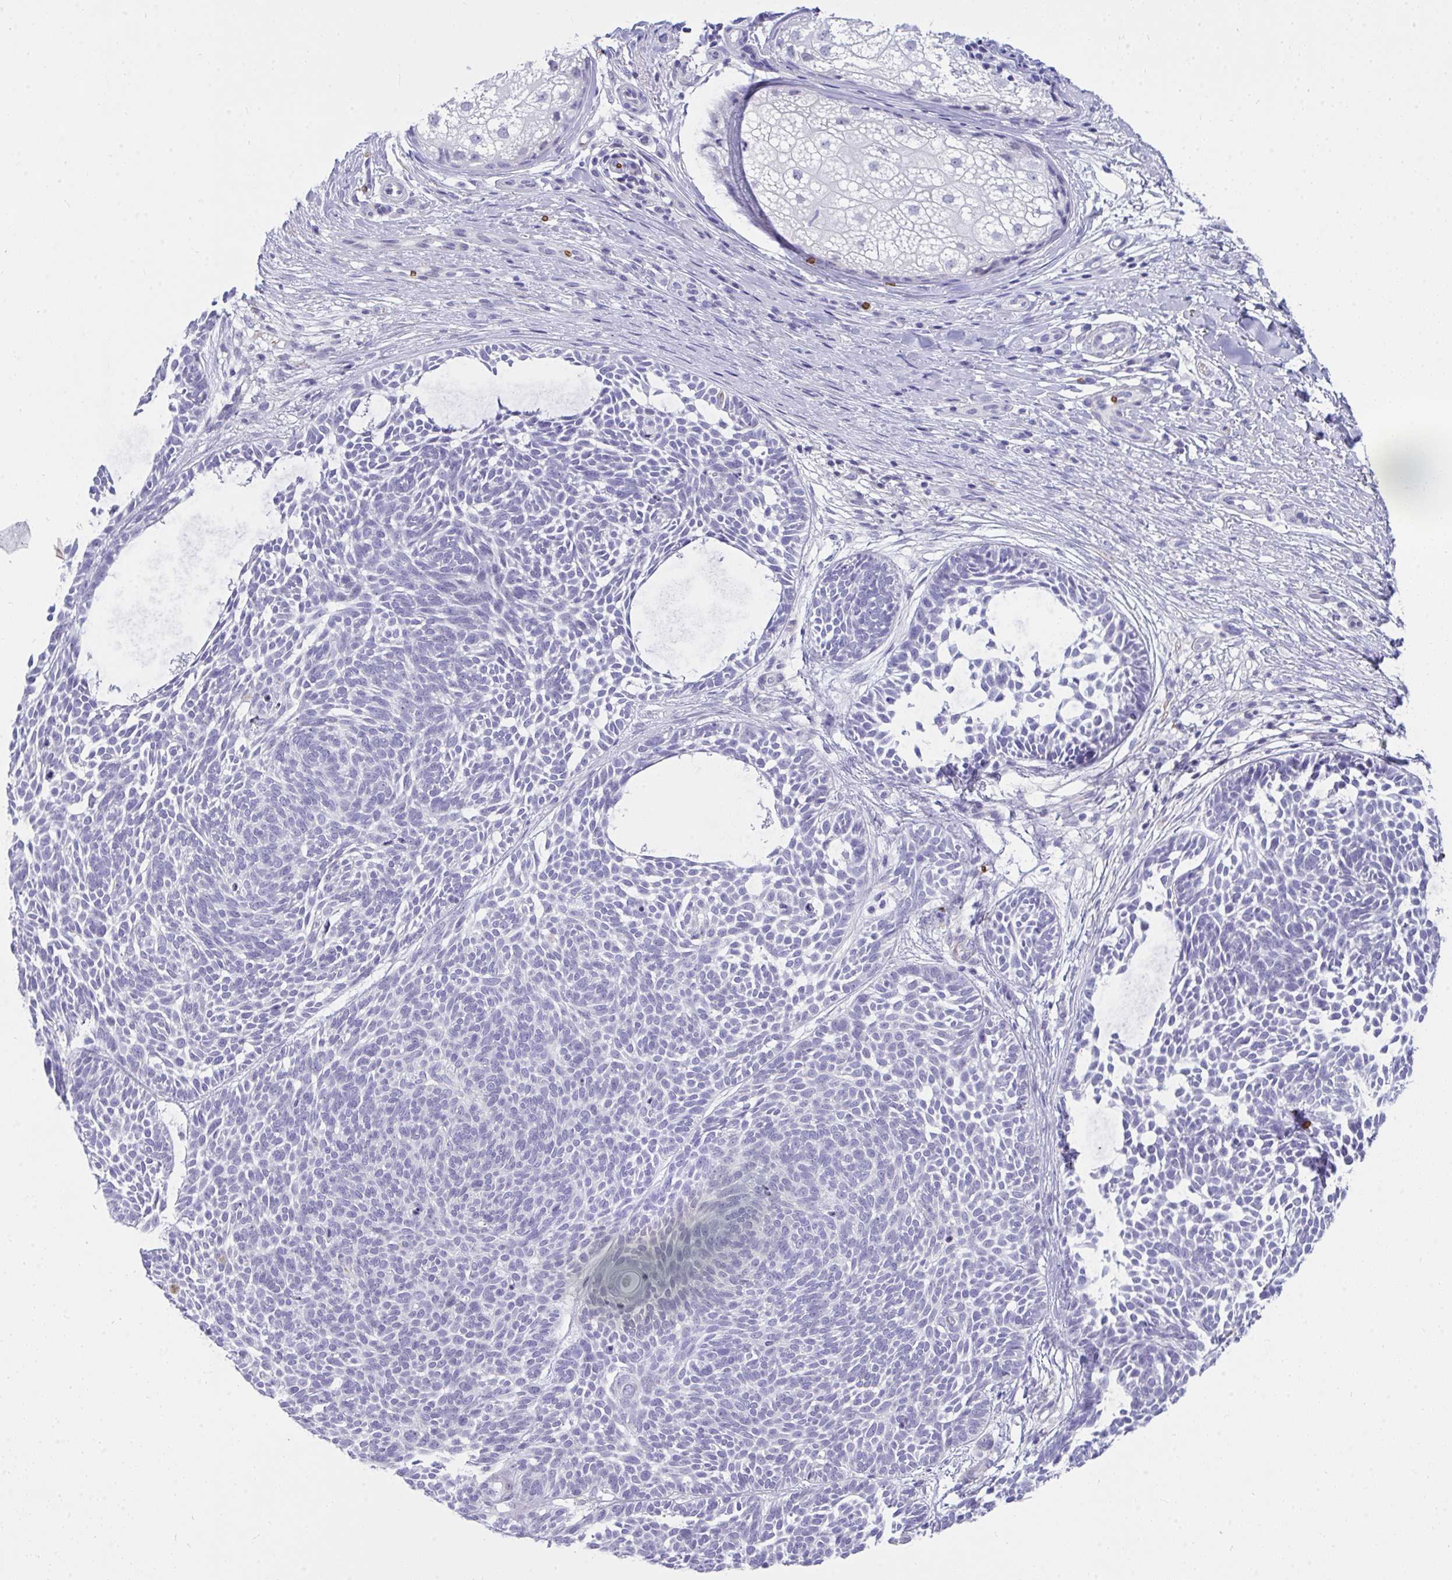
{"staining": {"intensity": "negative", "quantity": "none", "location": "none"}, "tissue": "skin cancer", "cell_type": "Tumor cells", "image_type": "cancer", "snomed": [{"axis": "morphology", "description": "Basal cell carcinoma"}, {"axis": "topography", "description": "Skin"}, {"axis": "topography", "description": "Skin of trunk"}], "caption": "Immunohistochemical staining of human skin cancer reveals no significant positivity in tumor cells.", "gene": "ANK1", "patient": {"sex": "male", "age": 74}}